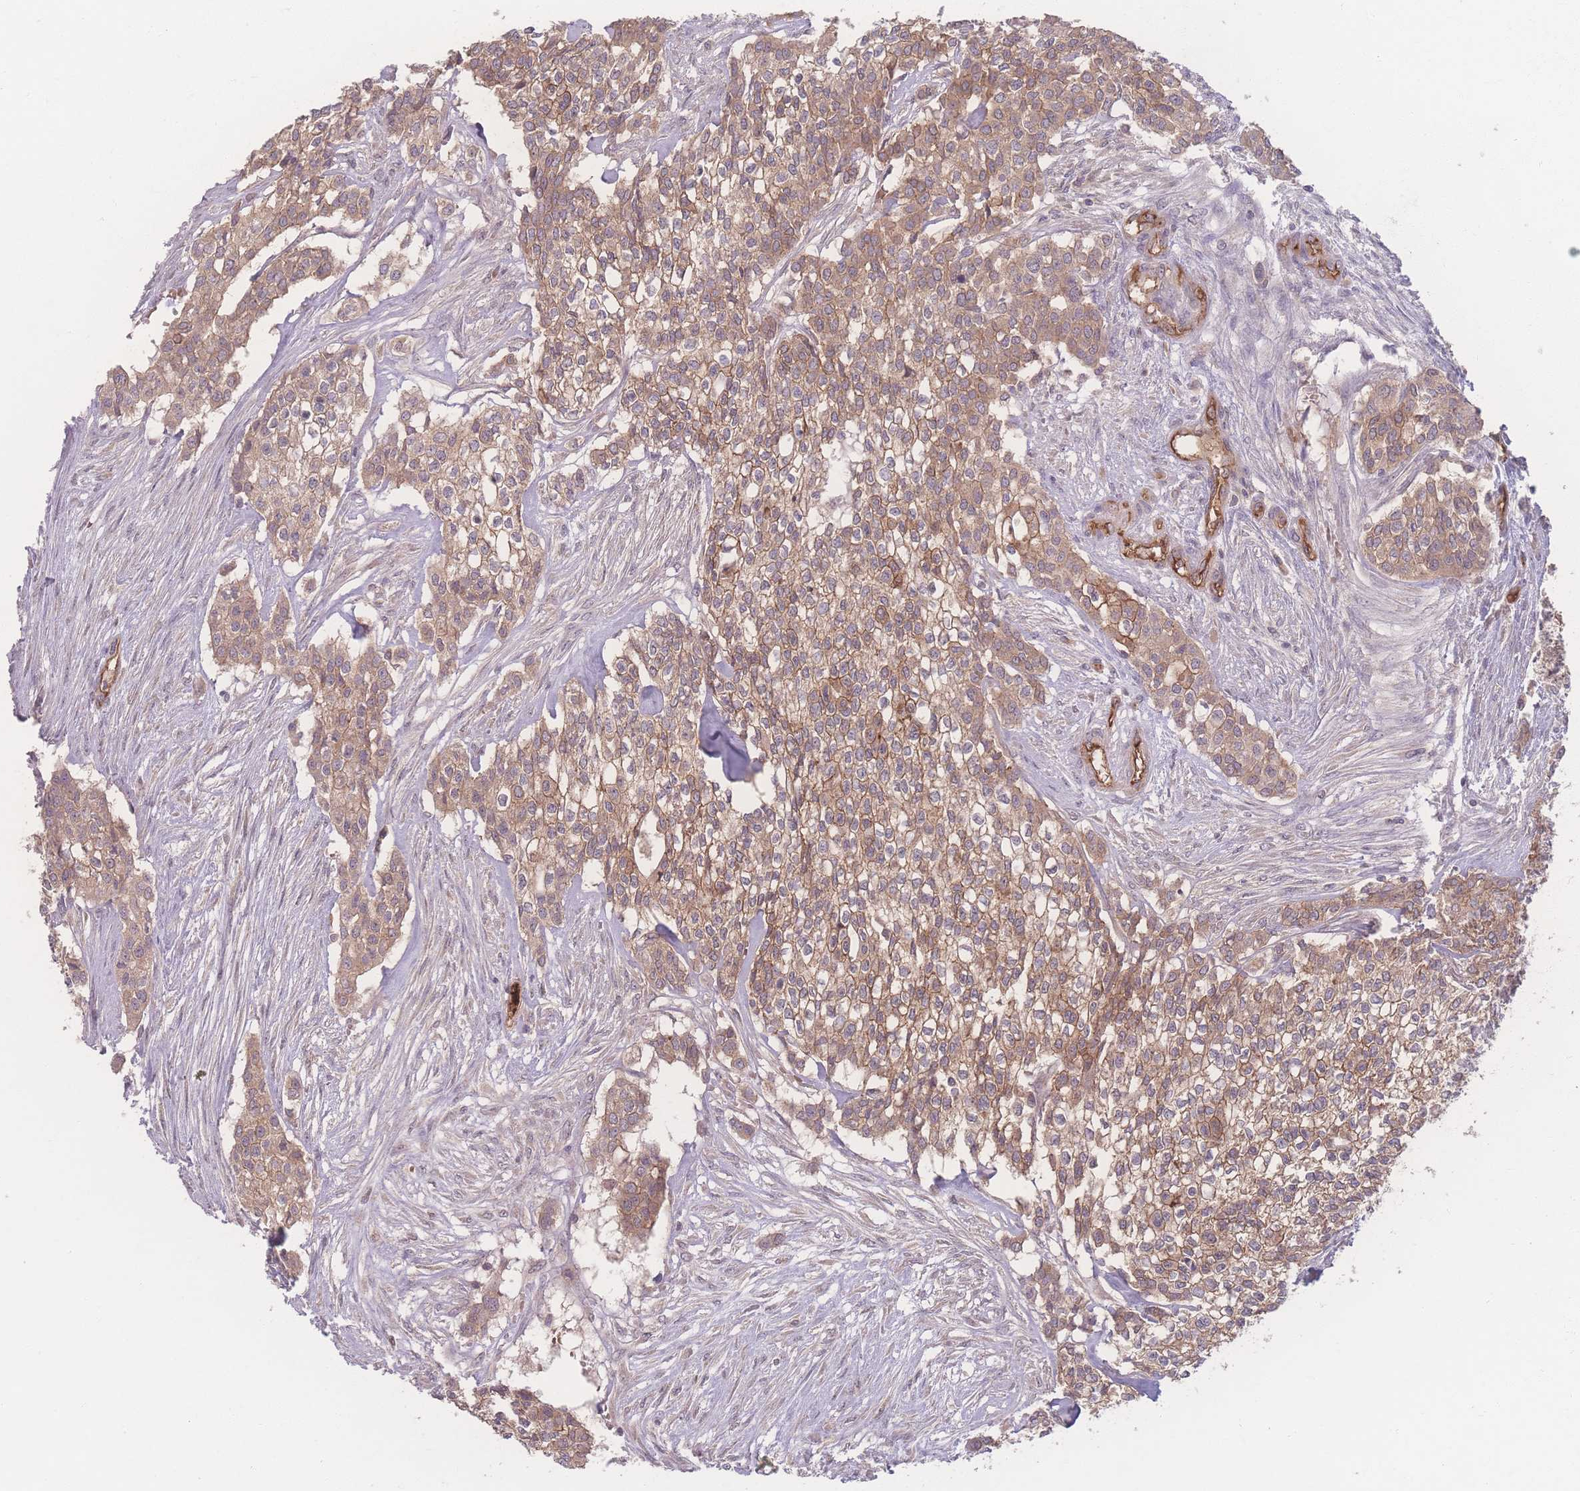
{"staining": {"intensity": "moderate", "quantity": ">75%", "location": "cytoplasmic/membranous"}, "tissue": "head and neck cancer", "cell_type": "Tumor cells", "image_type": "cancer", "snomed": [{"axis": "morphology", "description": "Adenocarcinoma, NOS"}, {"axis": "topography", "description": "Head-Neck"}], "caption": "A photomicrograph of human head and neck cancer stained for a protein shows moderate cytoplasmic/membranous brown staining in tumor cells. (DAB = brown stain, brightfield microscopy at high magnification).", "gene": "INSR", "patient": {"sex": "male", "age": 81}}